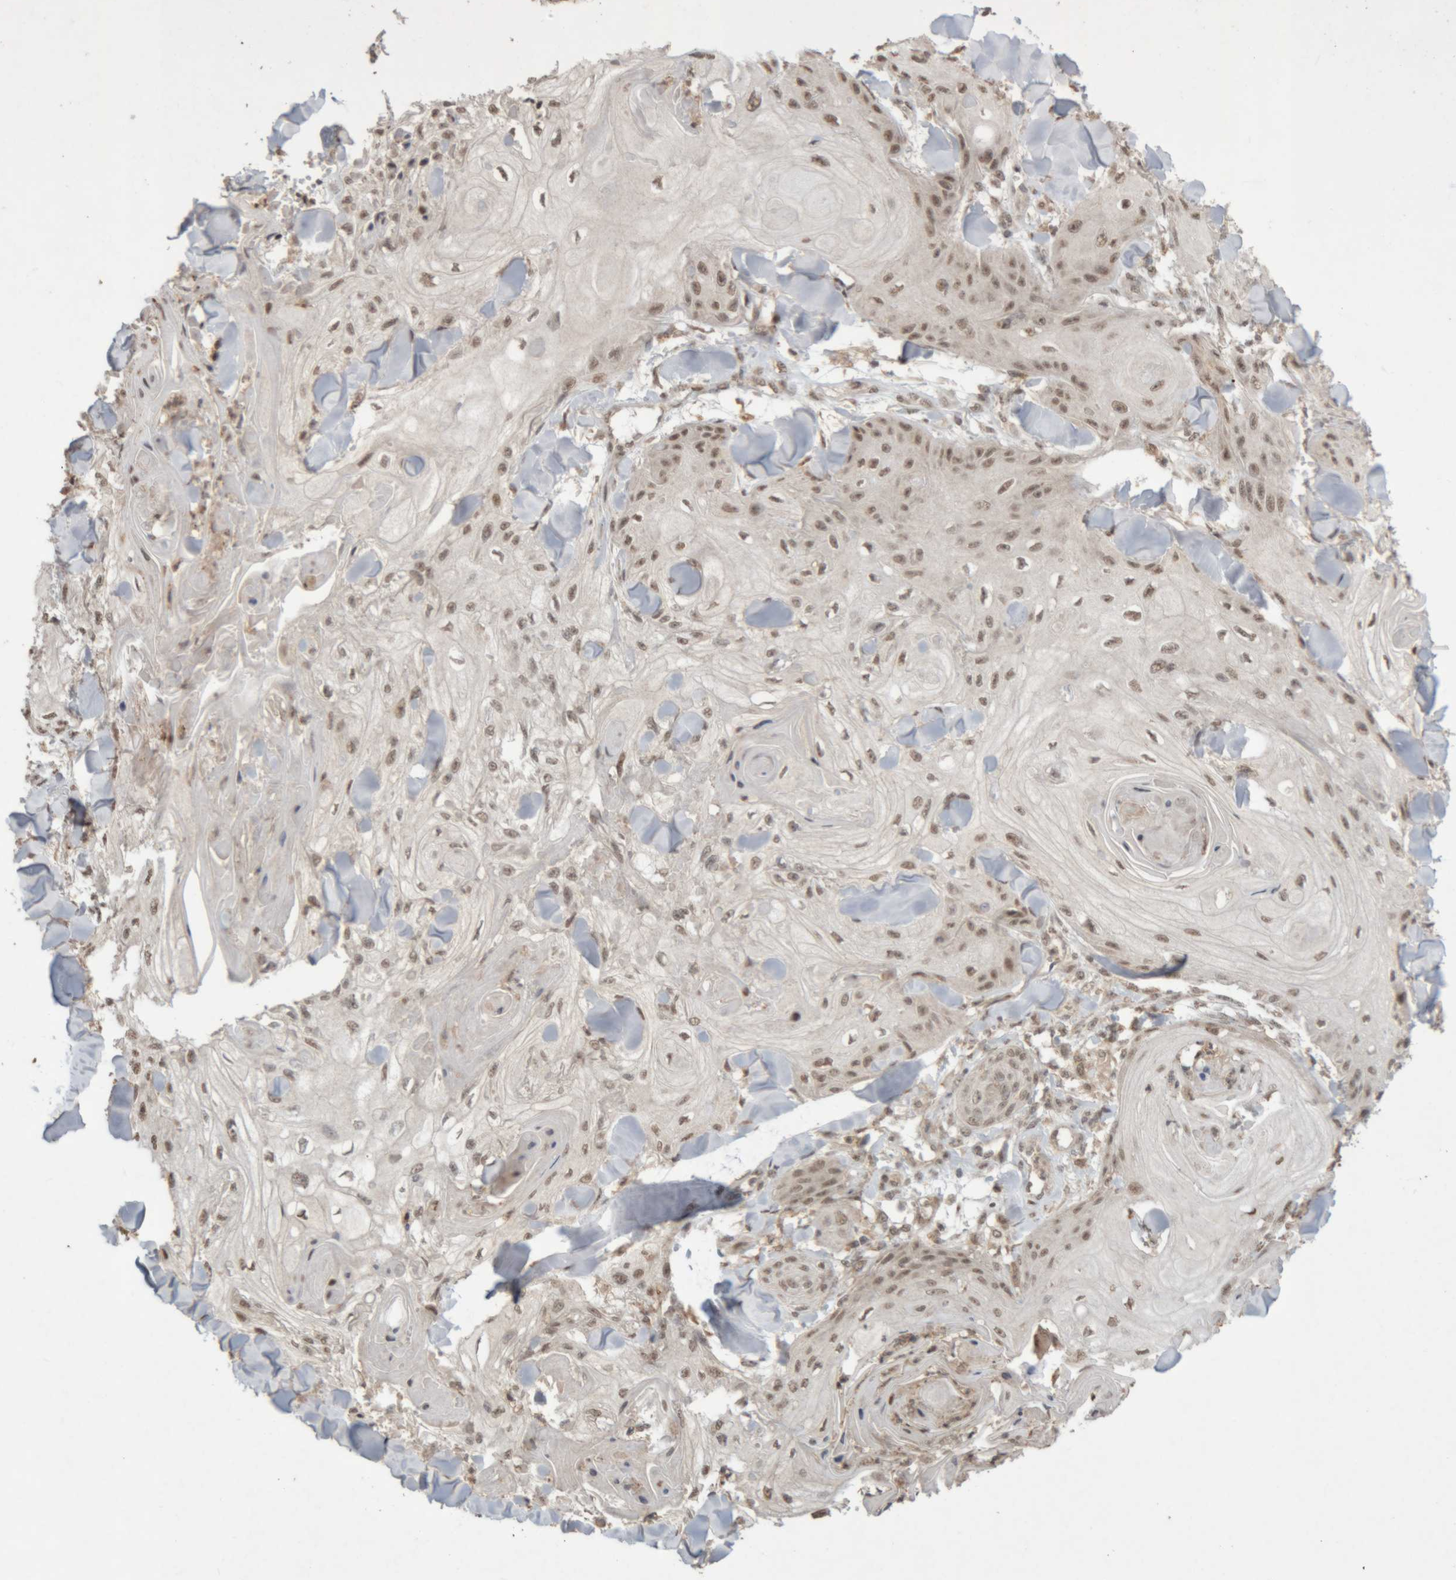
{"staining": {"intensity": "weak", "quantity": ">75%", "location": "nuclear"}, "tissue": "skin cancer", "cell_type": "Tumor cells", "image_type": "cancer", "snomed": [{"axis": "morphology", "description": "Squamous cell carcinoma, NOS"}, {"axis": "topography", "description": "Skin"}], "caption": "Skin squamous cell carcinoma stained with DAB (3,3'-diaminobenzidine) immunohistochemistry demonstrates low levels of weak nuclear expression in about >75% of tumor cells. (Brightfield microscopy of DAB IHC at high magnification).", "gene": "KEAP1", "patient": {"sex": "male", "age": 74}}